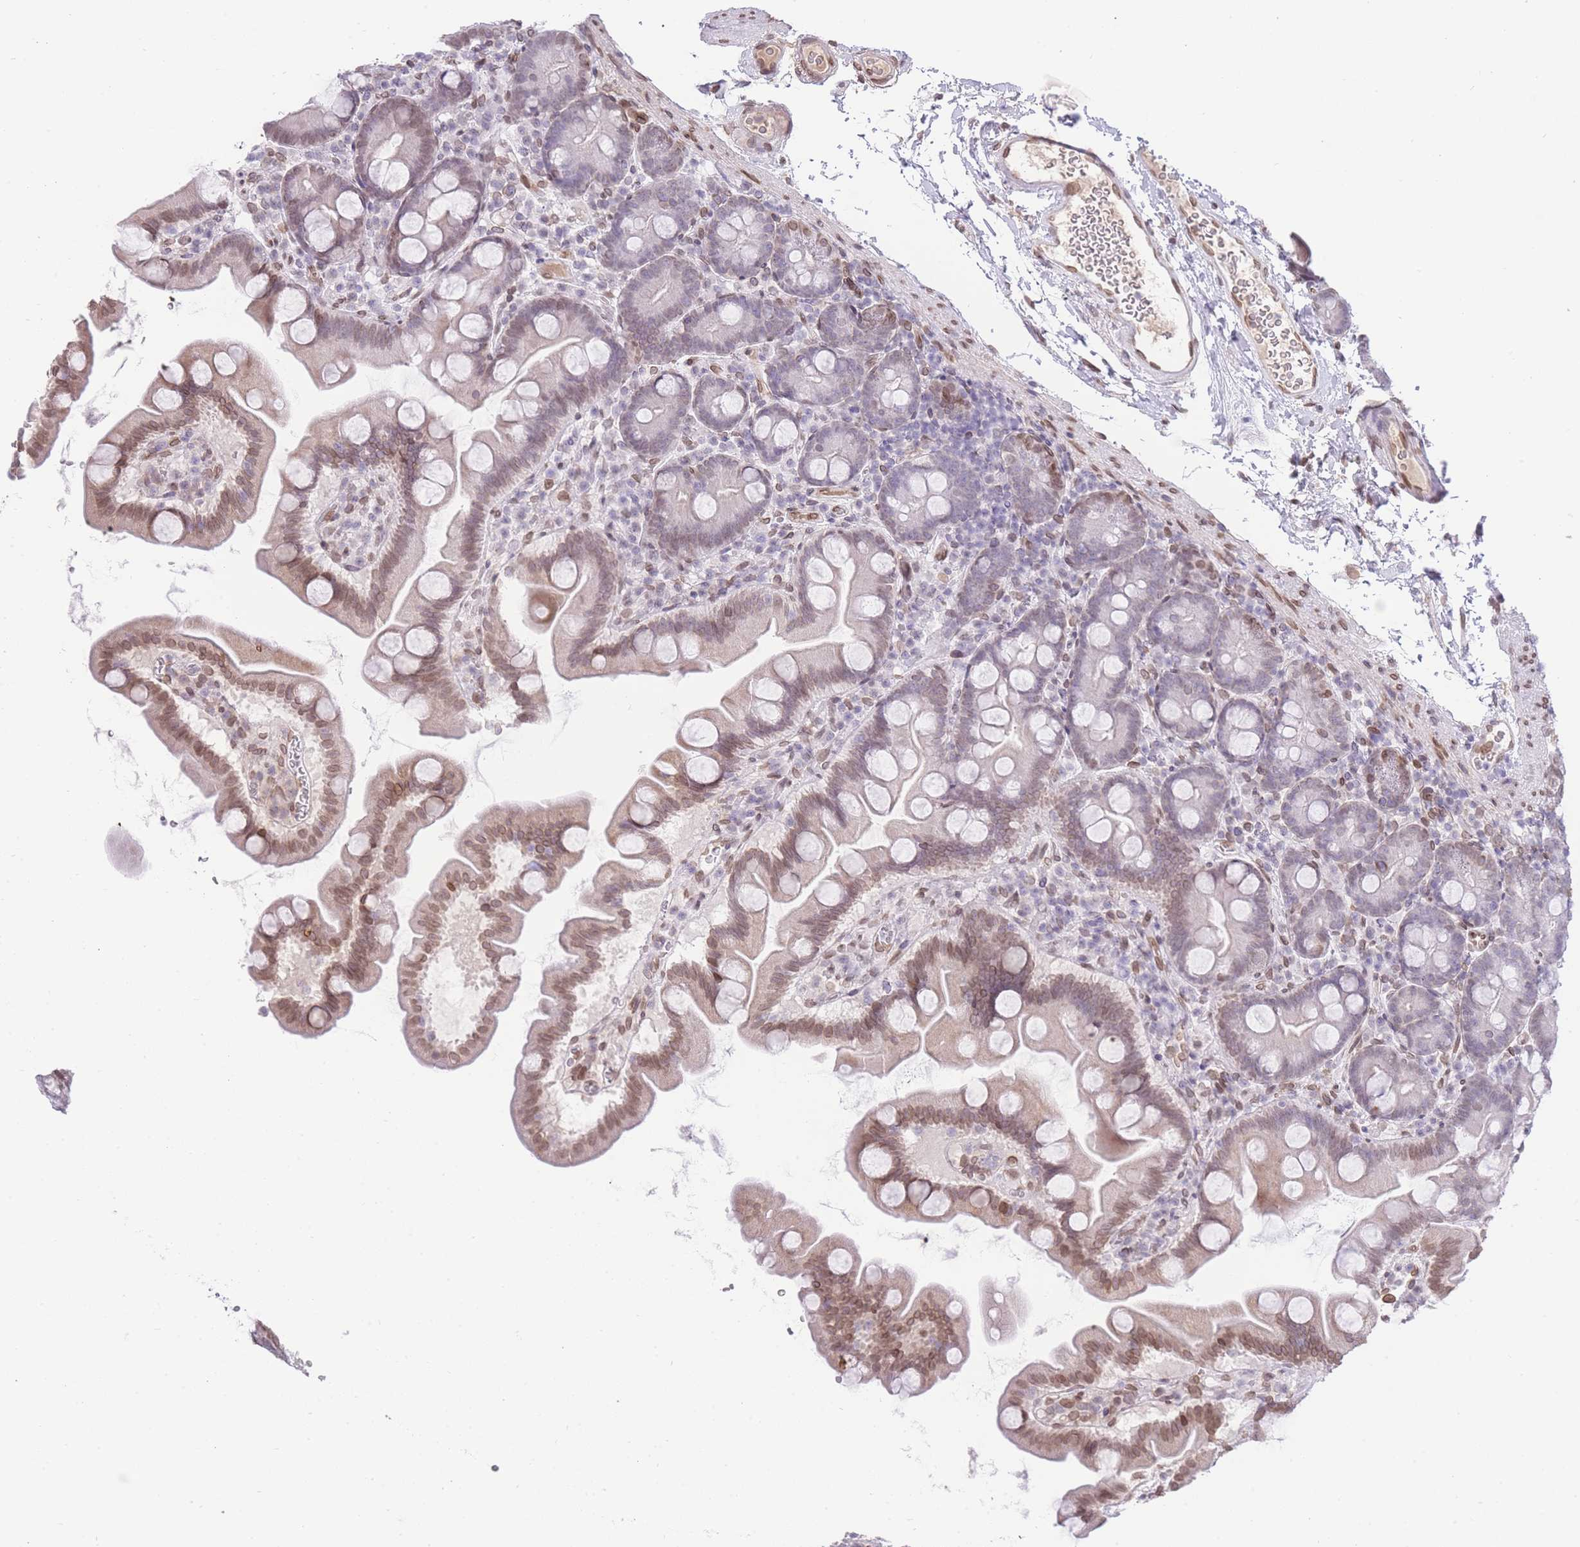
{"staining": {"intensity": "moderate", "quantity": "25%-75%", "location": "nuclear"}, "tissue": "small intestine", "cell_type": "Glandular cells", "image_type": "normal", "snomed": [{"axis": "morphology", "description": "Normal tissue, NOS"}, {"axis": "topography", "description": "Small intestine"}], "caption": "Brown immunohistochemical staining in unremarkable small intestine demonstrates moderate nuclear staining in approximately 25%-75% of glandular cells. (IHC, brightfield microscopy, high magnification).", "gene": "OR10AD1", "patient": {"sex": "female", "age": 68}}